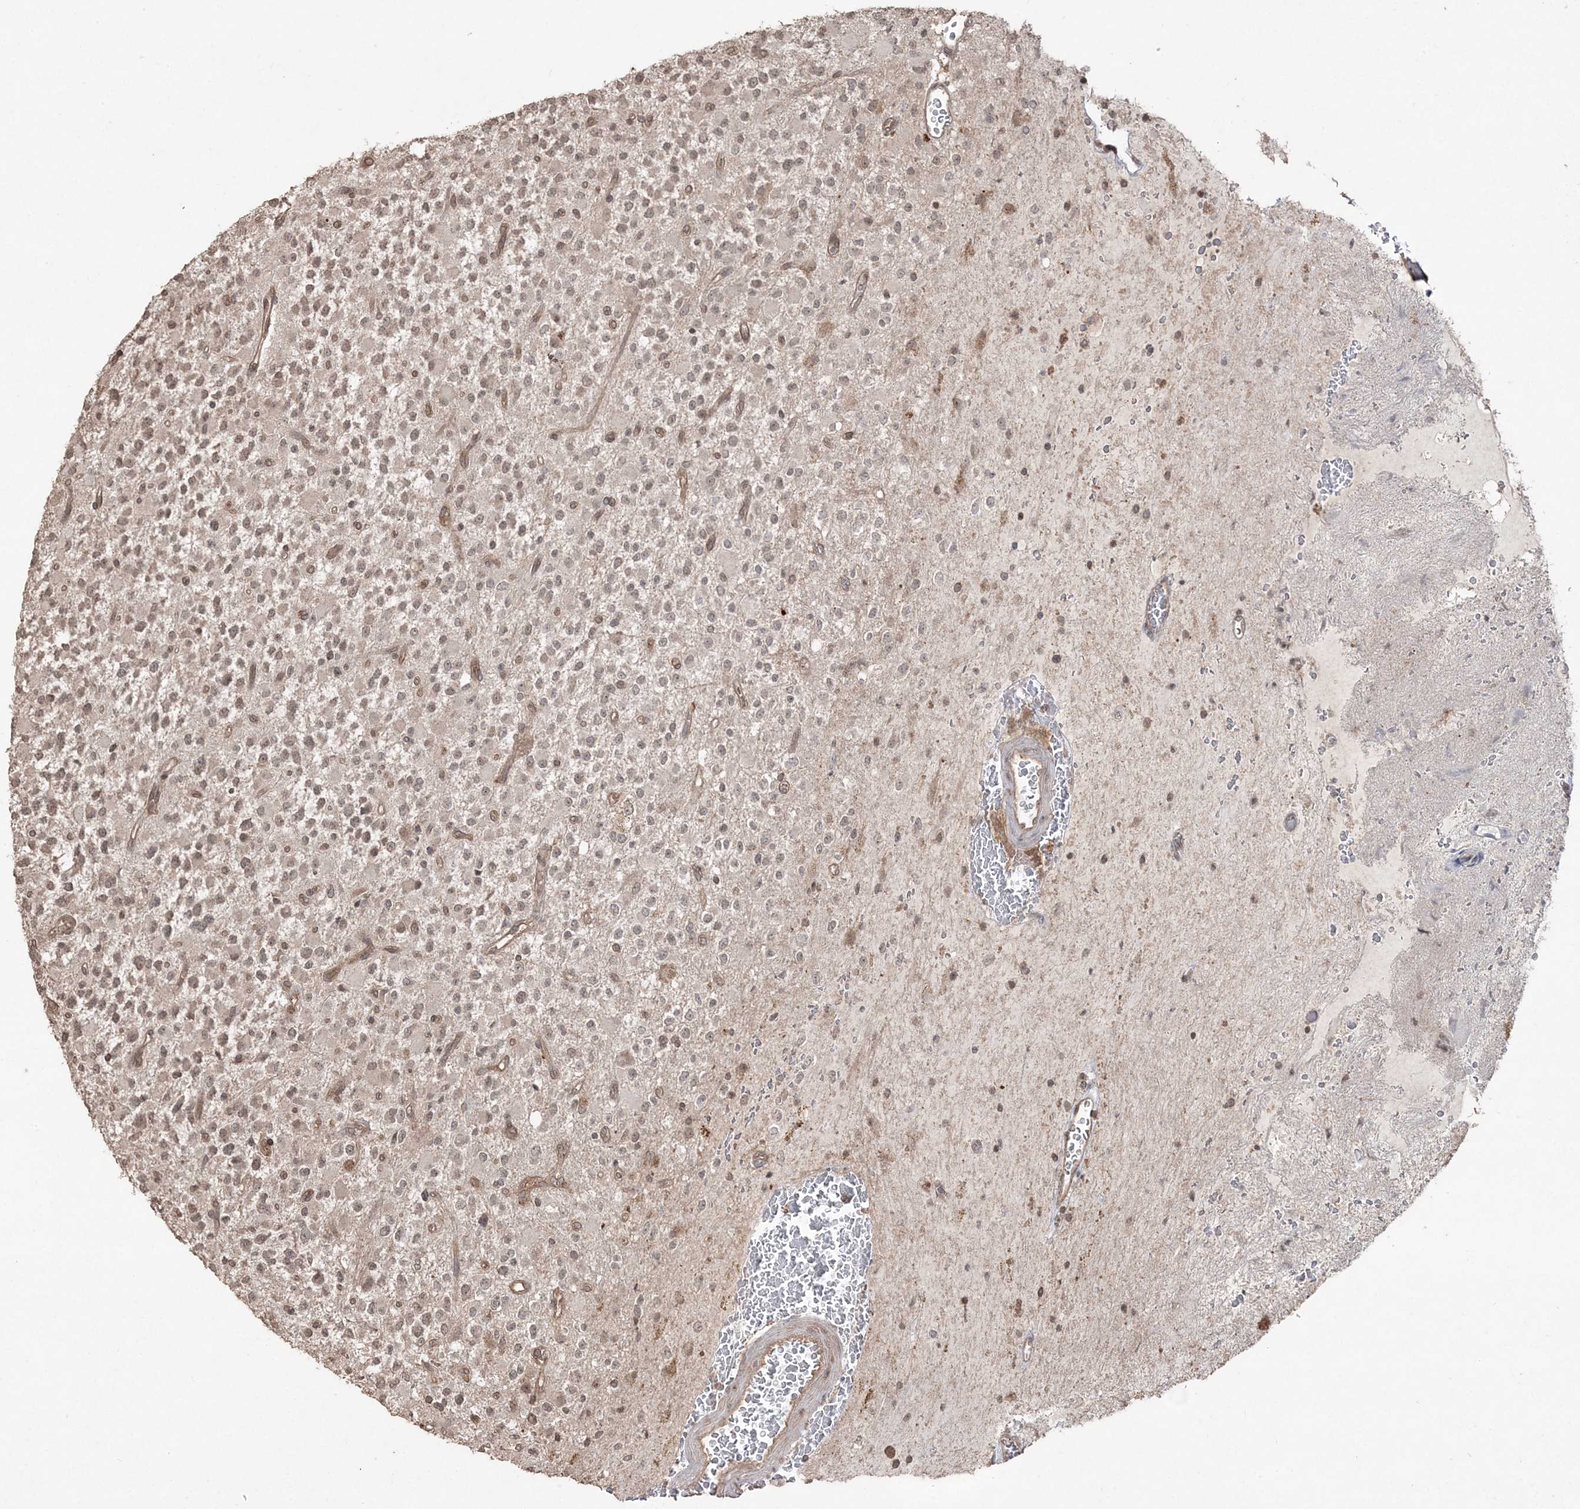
{"staining": {"intensity": "weak", "quantity": "25%-75%", "location": "nuclear"}, "tissue": "glioma", "cell_type": "Tumor cells", "image_type": "cancer", "snomed": [{"axis": "morphology", "description": "Glioma, malignant, High grade"}, {"axis": "topography", "description": "Brain"}], "caption": "The photomicrograph shows immunohistochemical staining of glioma. There is weak nuclear staining is present in approximately 25%-75% of tumor cells.", "gene": "EHHADH", "patient": {"sex": "male", "age": 34}}